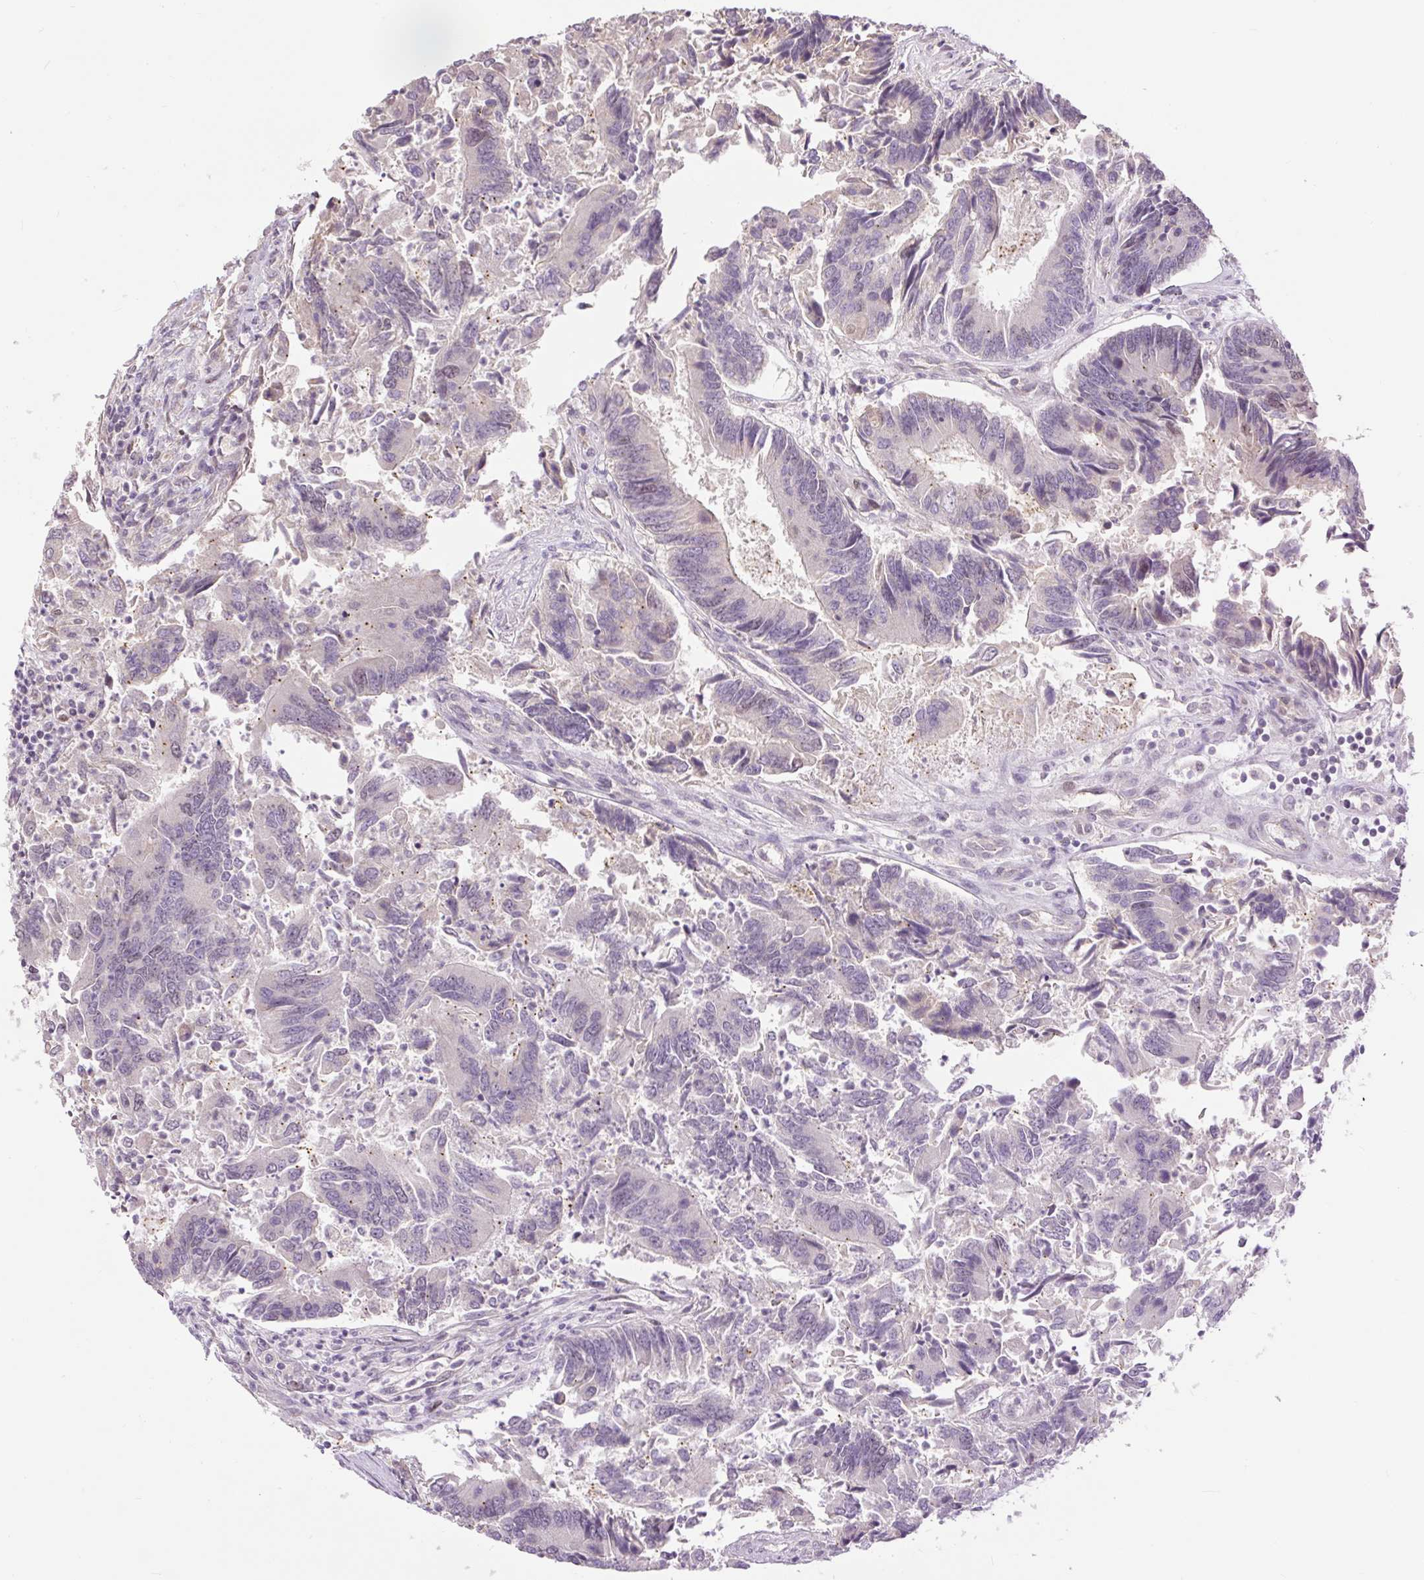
{"staining": {"intensity": "weak", "quantity": "<25%", "location": "nuclear"}, "tissue": "colorectal cancer", "cell_type": "Tumor cells", "image_type": "cancer", "snomed": [{"axis": "morphology", "description": "Adenocarcinoma, NOS"}, {"axis": "topography", "description": "Colon"}], "caption": "Micrograph shows no significant protein expression in tumor cells of colorectal adenocarcinoma.", "gene": "RACGAP1", "patient": {"sex": "female", "age": 67}}